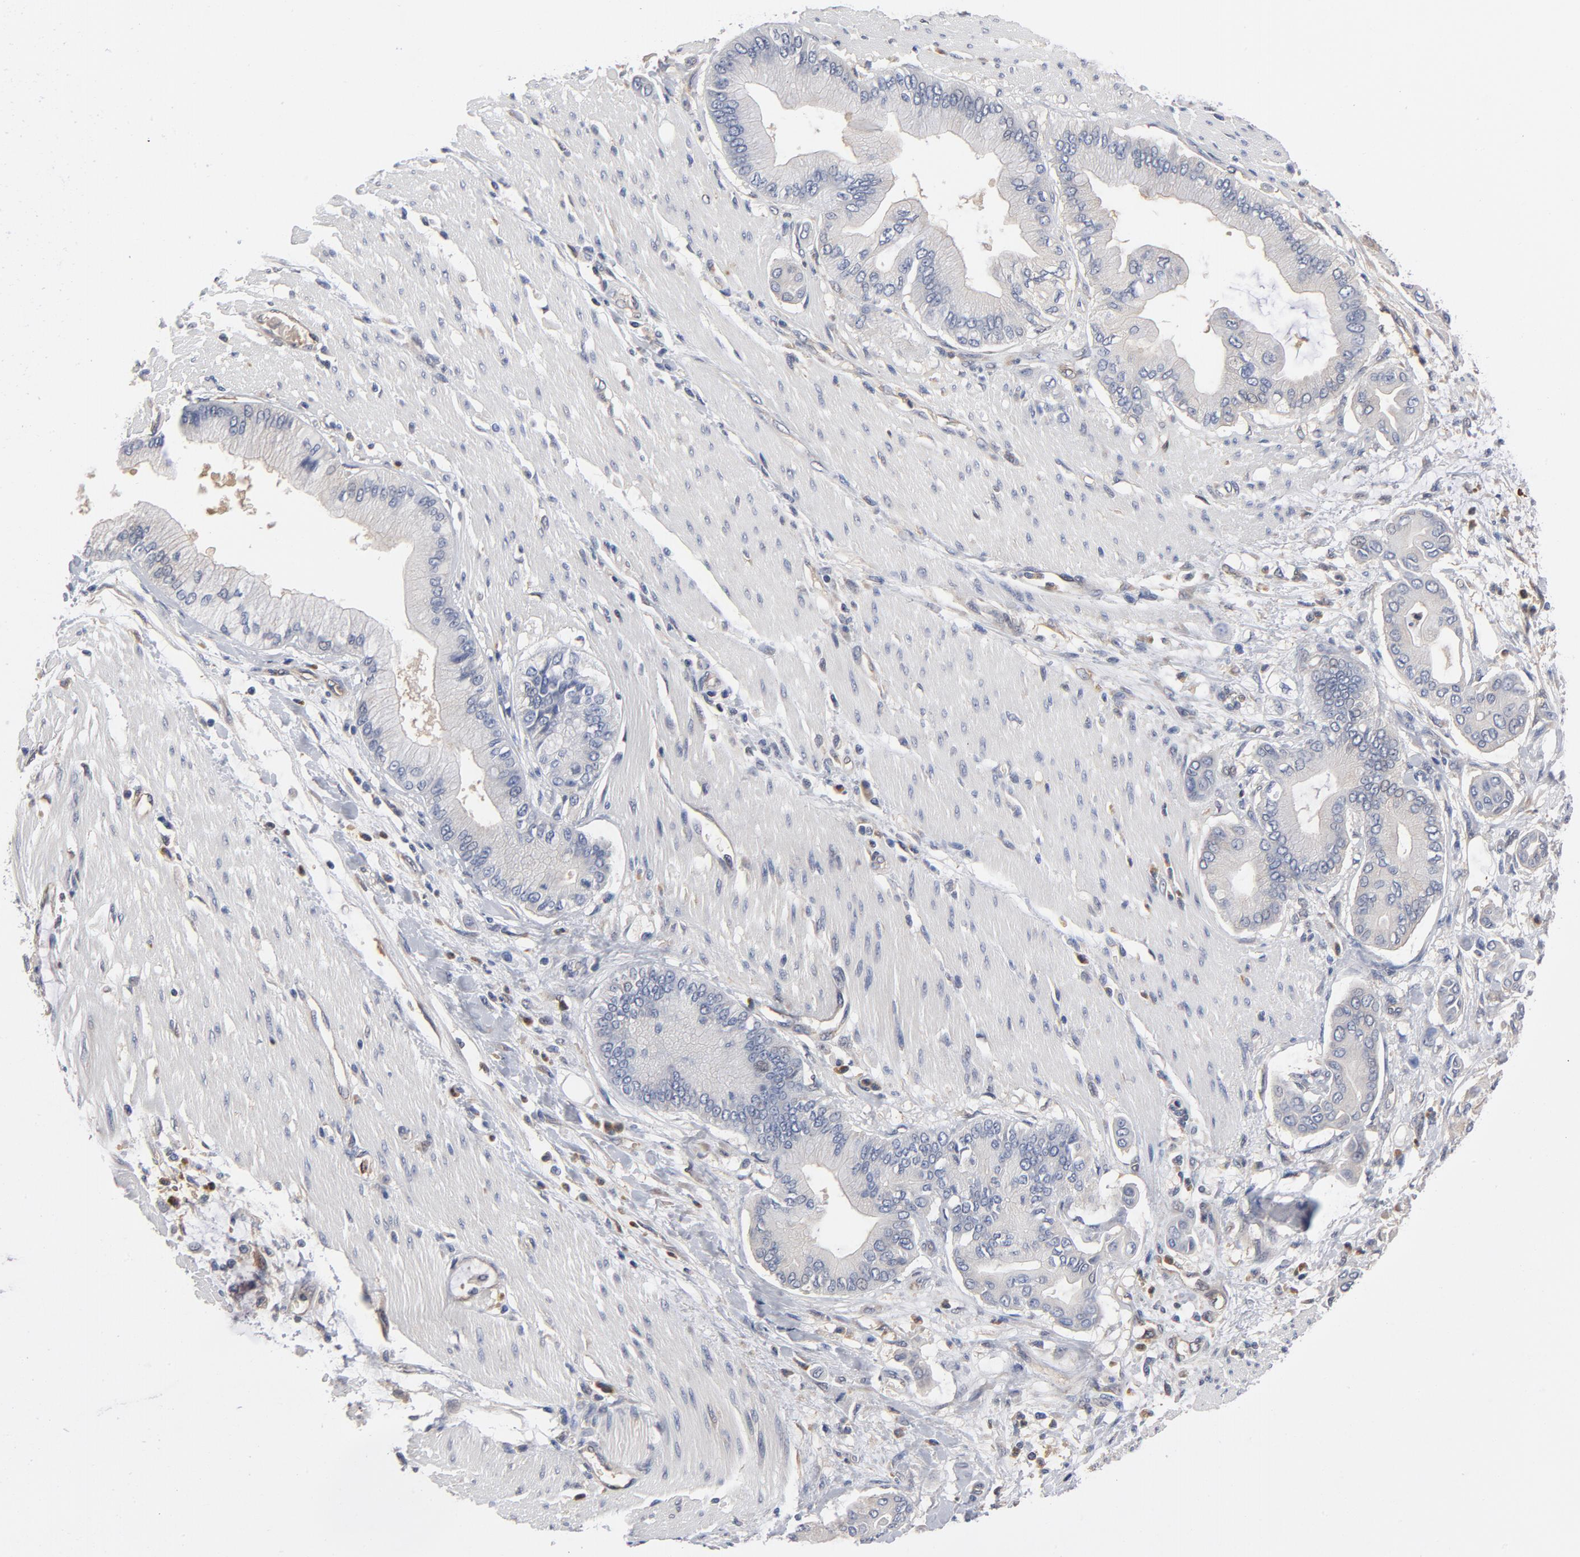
{"staining": {"intensity": "negative", "quantity": "none", "location": "none"}, "tissue": "pancreatic cancer", "cell_type": "Tumor cells", "image_type": "cancer", "snomed": [{"axis": "morphology", "description": "Adenocarcinoma, NOS"}, {"axis": "morphology", "description": "Adenocarcinoma, metastatic, NOS"}, {"axis": "topography", "description": "Lymph node"}, {"axis": "topography", "description": "Pancreas"}, {"axis": "topography", "description": "Duodenum"}], "caption": "Photomicrograph shows no protein staining in tumor cells of pancreatic cancer (adenocarcinoma) tissue. Nuclei are stained in blue.", "gene": "ASMTL", "patient": {"sex": "female", "age": 64}}